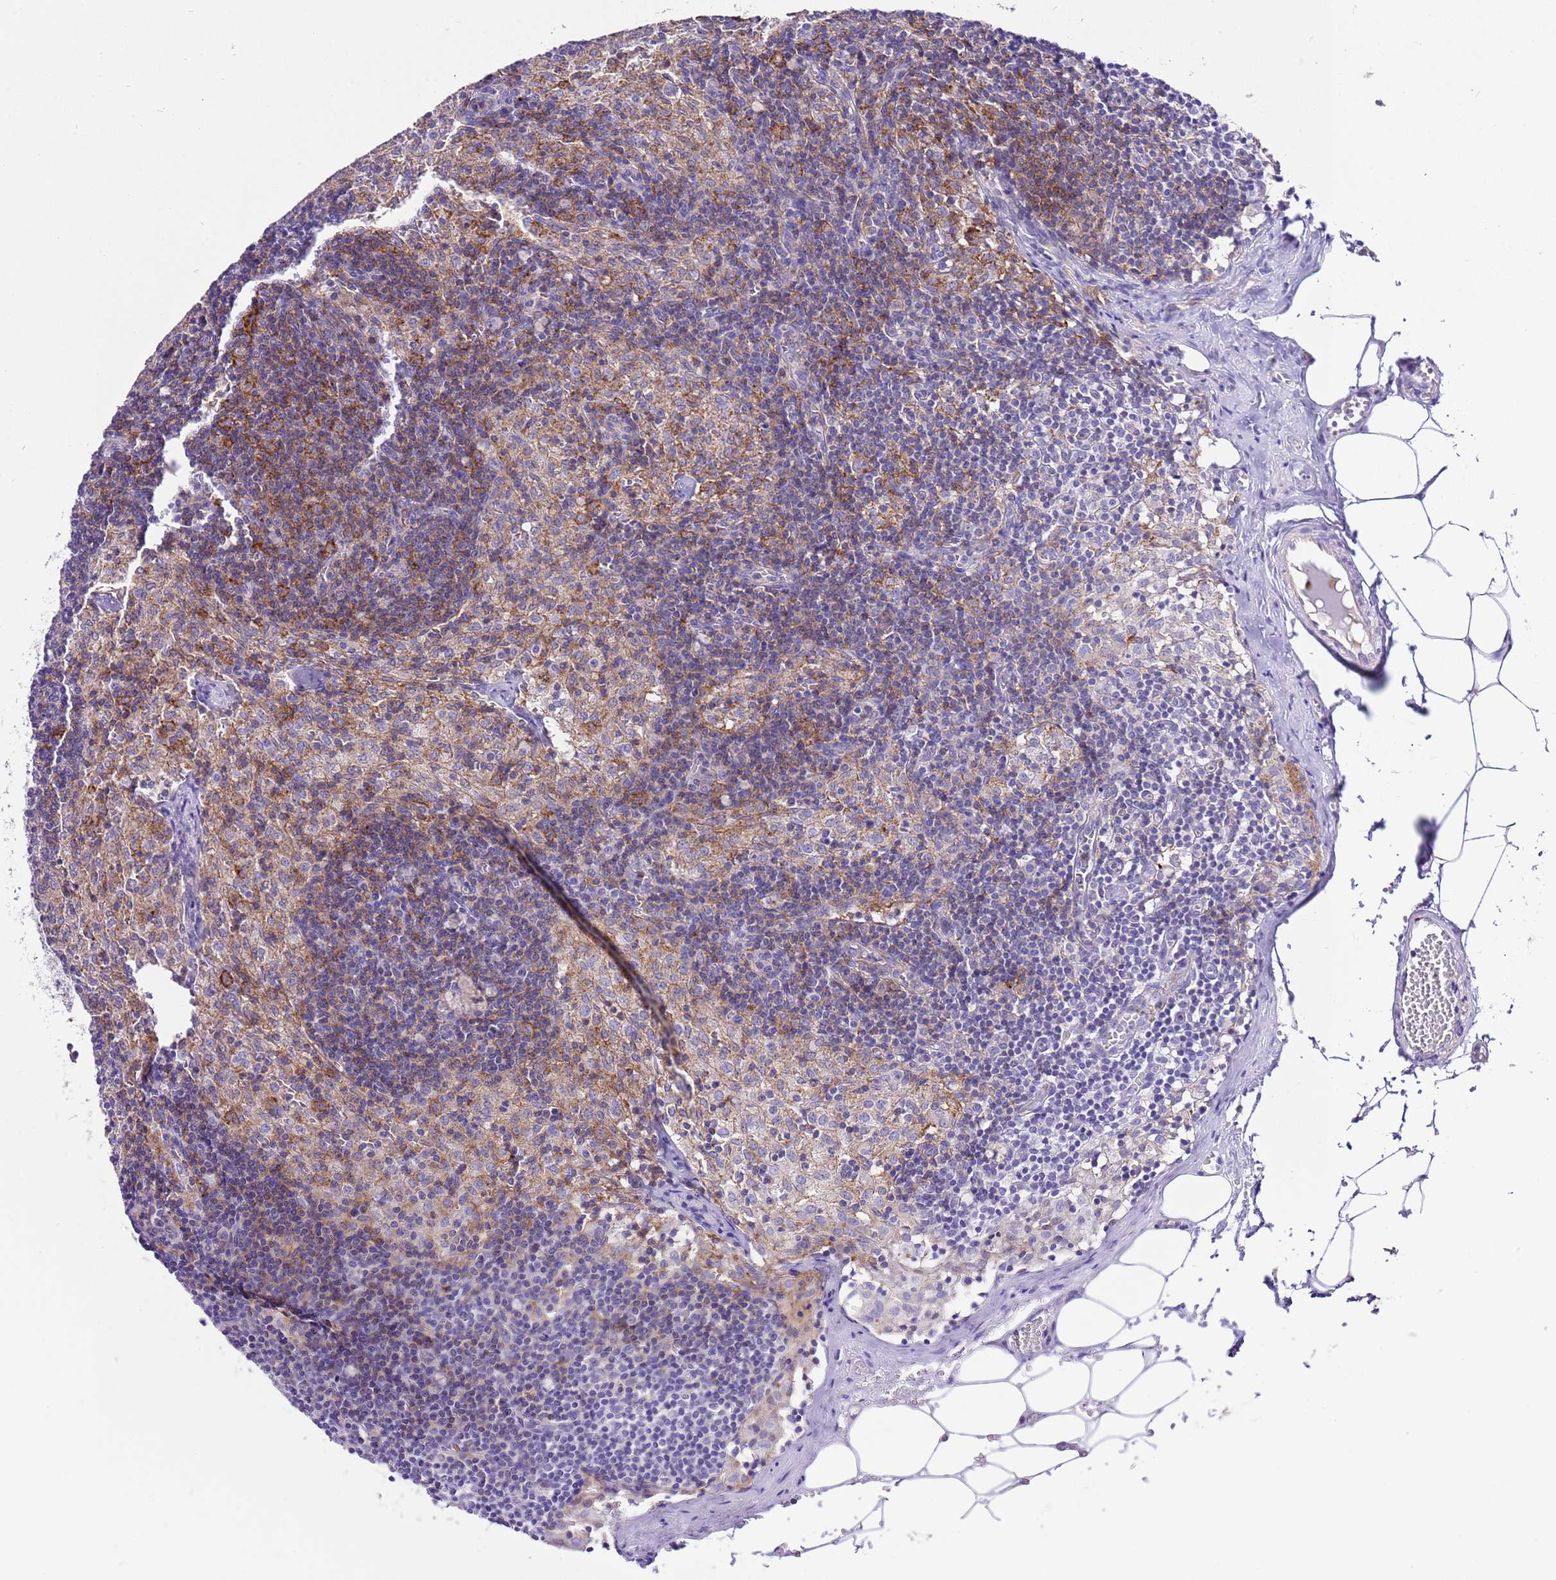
{"staining": {"intensity": "strong", "quantity": ">75%", "location": "cytoplasmic/membranous"}, "tissue": "lymph node", "cell_type": "Germinal center cells", "image_type": "normal", "snomed": [{"axis": "morphology", "description": "Normal tissue, NOS"}, {"axis": "topography", "description": "Lymph node"}], "caption": "This is a histology image of immunohistochemistry (IHC) staining of benign lymph node, which shows strong staining in the cytoplasmic/membranous of germinal center cells.", "gene": "ALDH3A1", "patient": {"sex": "female", "age": 42}}